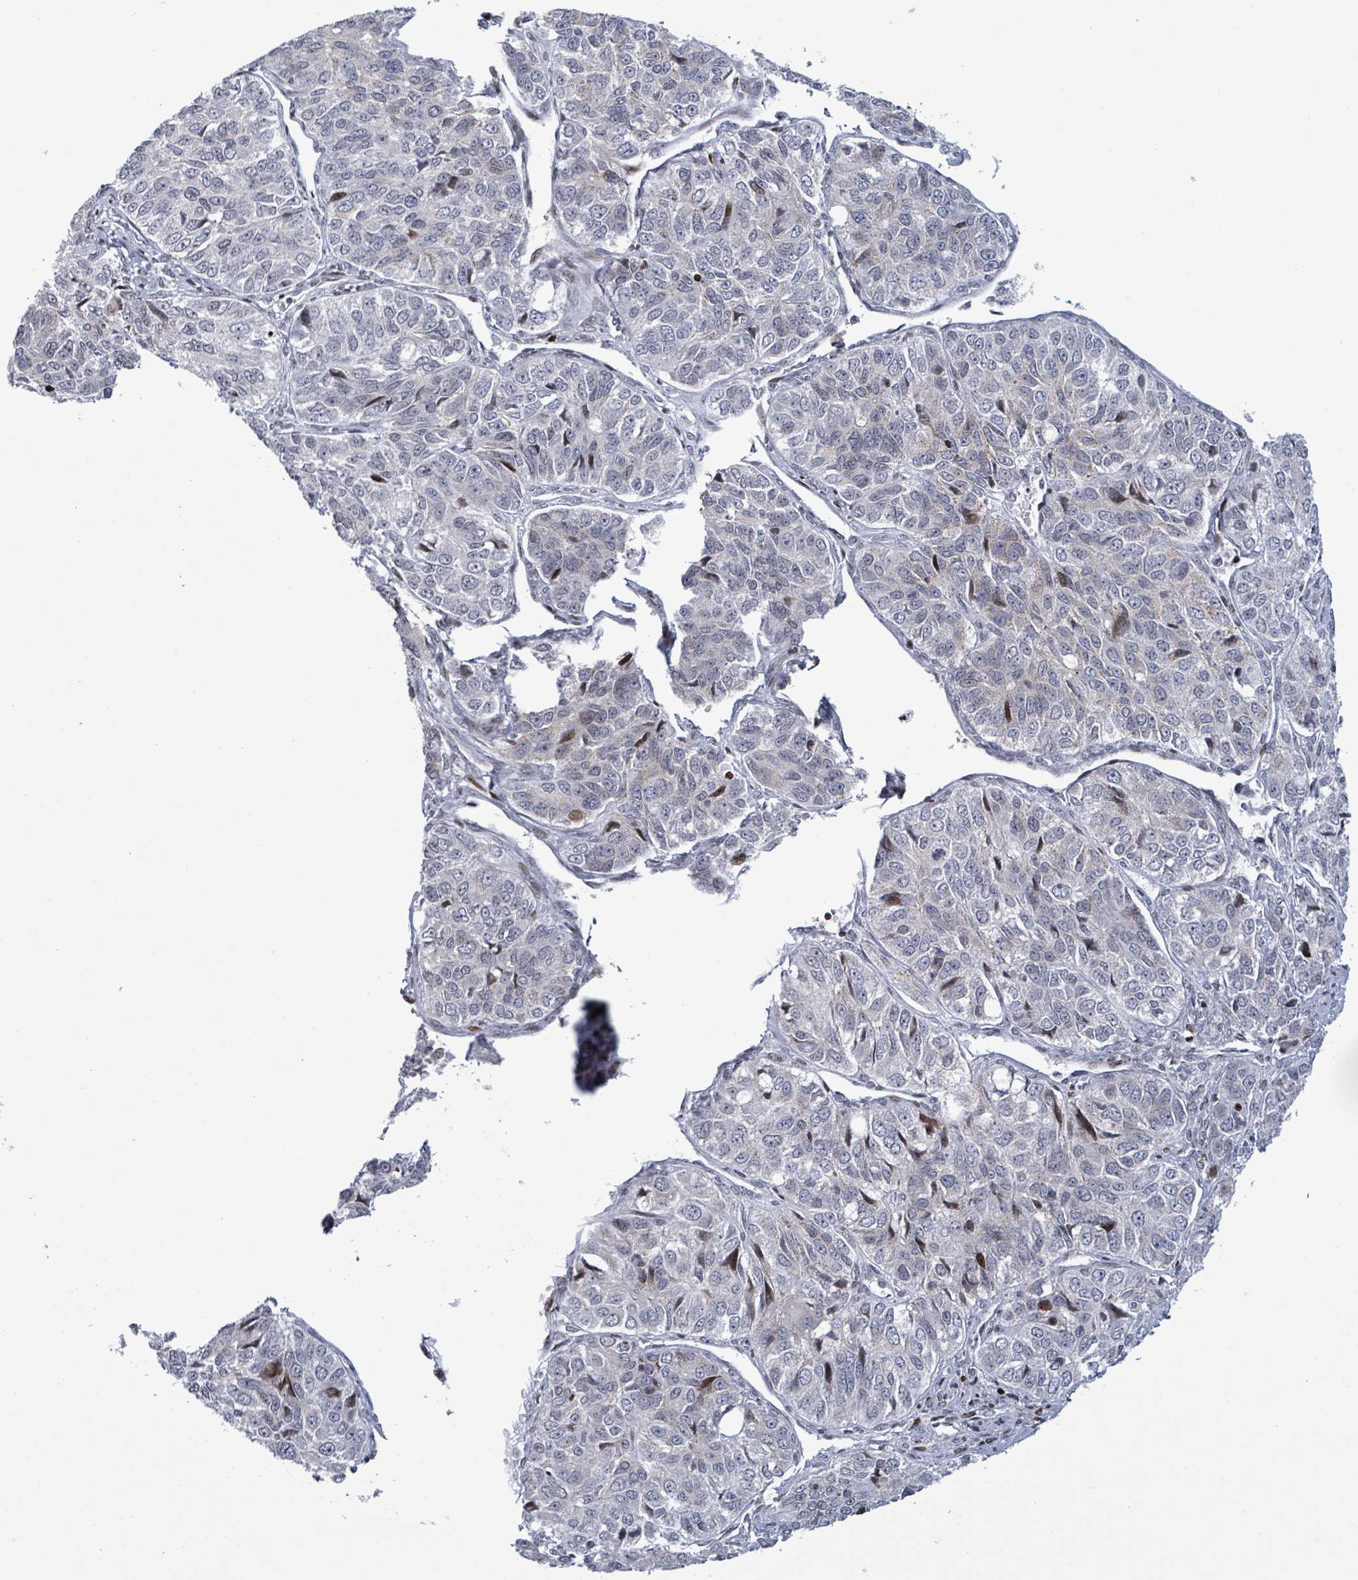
{"staining": {"intensity": "moderate", "quantity": "<25%", "location": "nuclear"}, "tissue": "ovarian cancer", "cell_type": "Tumor cells", "image_type": "cancer", "snomed": [{"axis": "morphology", "description": "Carcinoma, endometroid"}, {"axis": "topography", "description": "Ovary"}], "caption": "Ovarian cancer (endometroid carcinoma) was stained to show a protein in brown. There is low levels of moderate nuclear expression in approximately <25% of tumor cells. (DAB (3,3'-diaminobenzidine) IHC, brown staining for protein, blue staining for nuclei).", "gene": "FNDC4", "patient": {"sex": "female", "age": 51}}